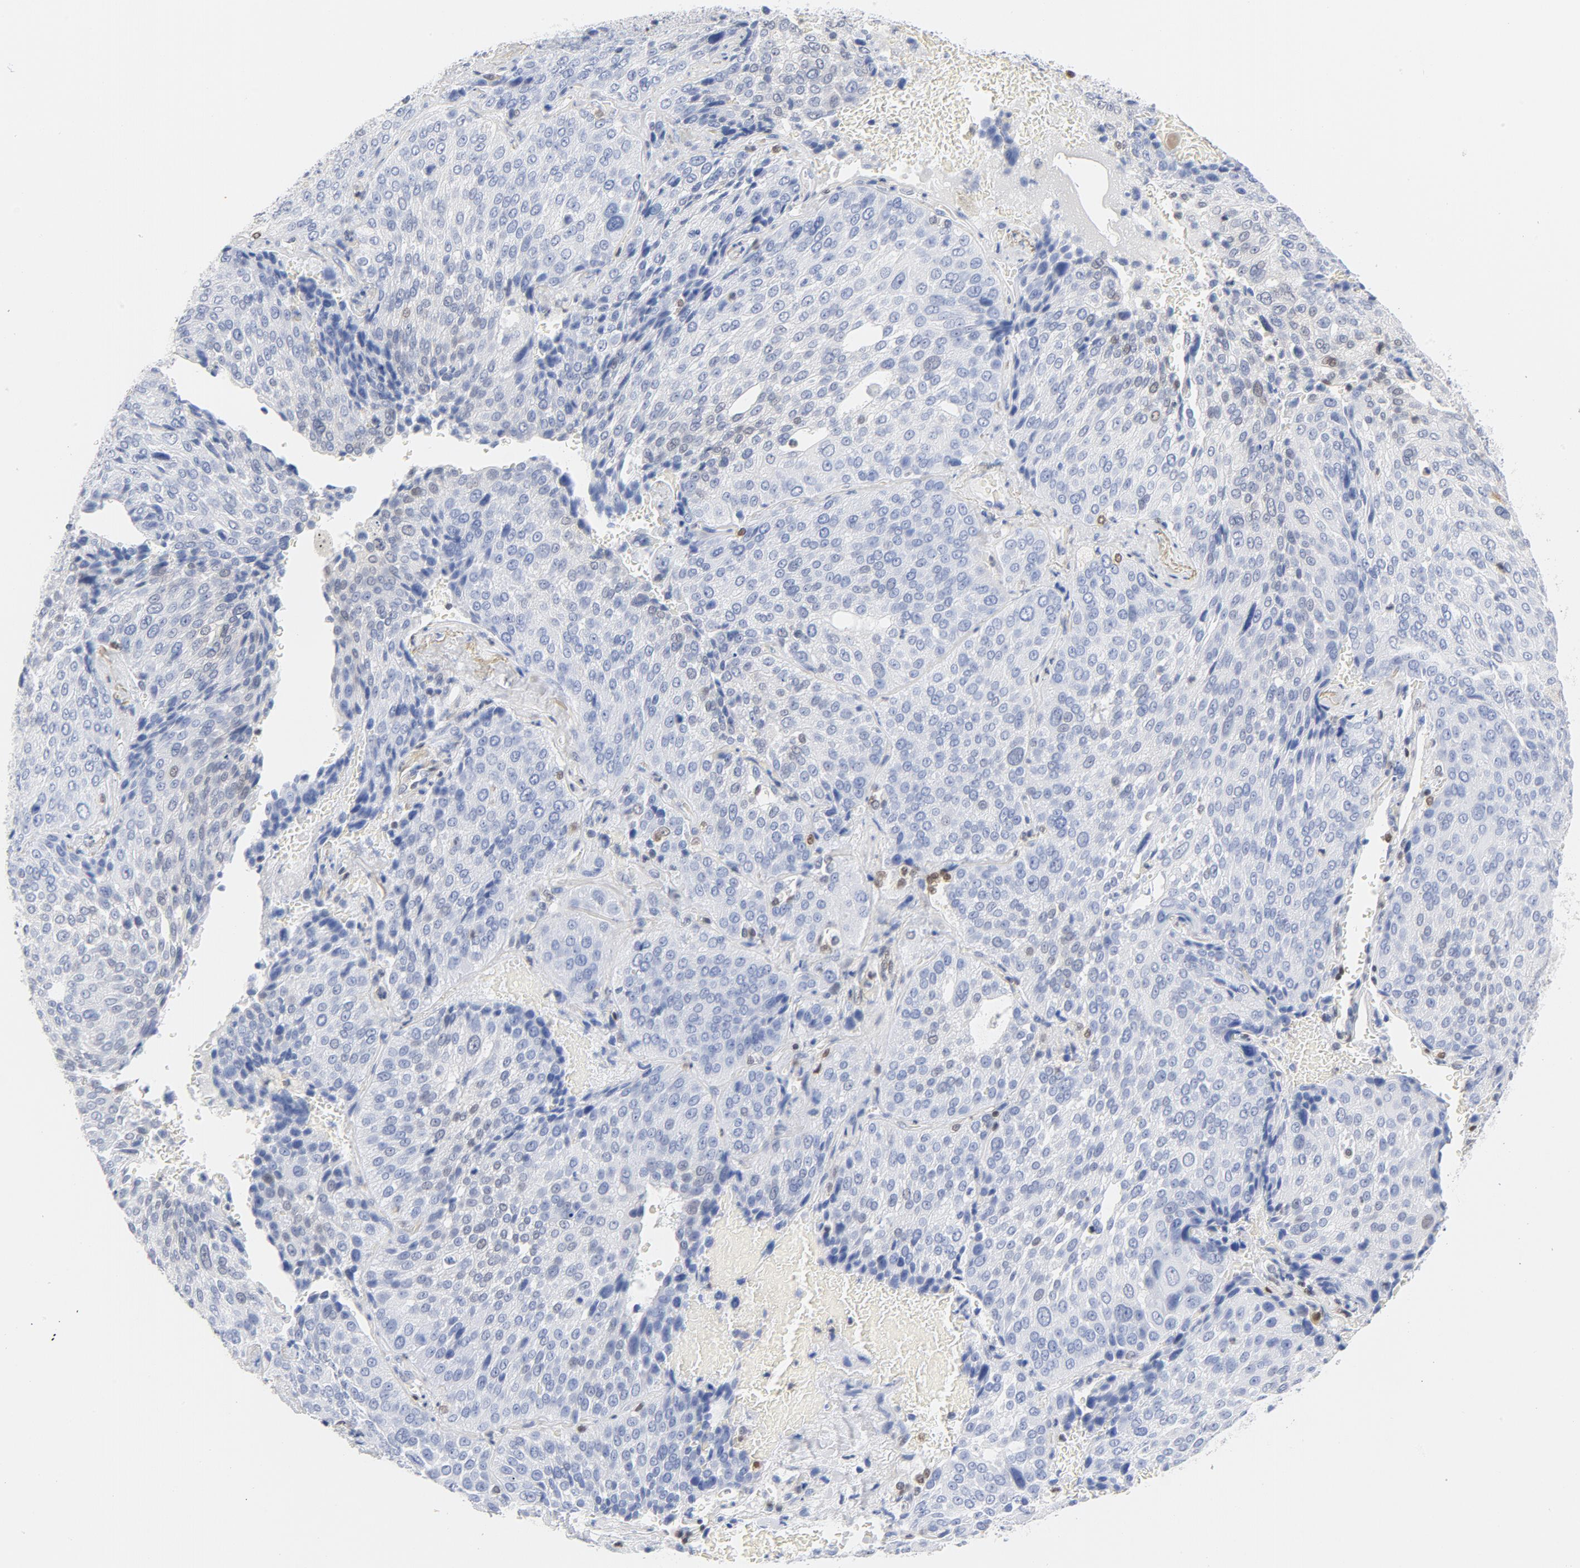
{"staining": {"intensity": "negative", "quantity": "none", "location": "none"}, "tissue": "lung cancer", "cell_type": "Tumor cells", "image_type": "cancer", "snomed": [{"axis": "morphology", "description": "Squamous cell carcinoma, NOS"}, {"axis": "topography", "description": "Lung"}], "caption": "Photomicrograph shows no protein staining in tumor cells of lung cancer tissue. Brightfield microscopy of immunohistochemistry stained with DAB (brown) and hematoxylin (blue), captured at high magnification.", "gene": "CDKN1B", "patient": {"sex": "male", "age": 54}}